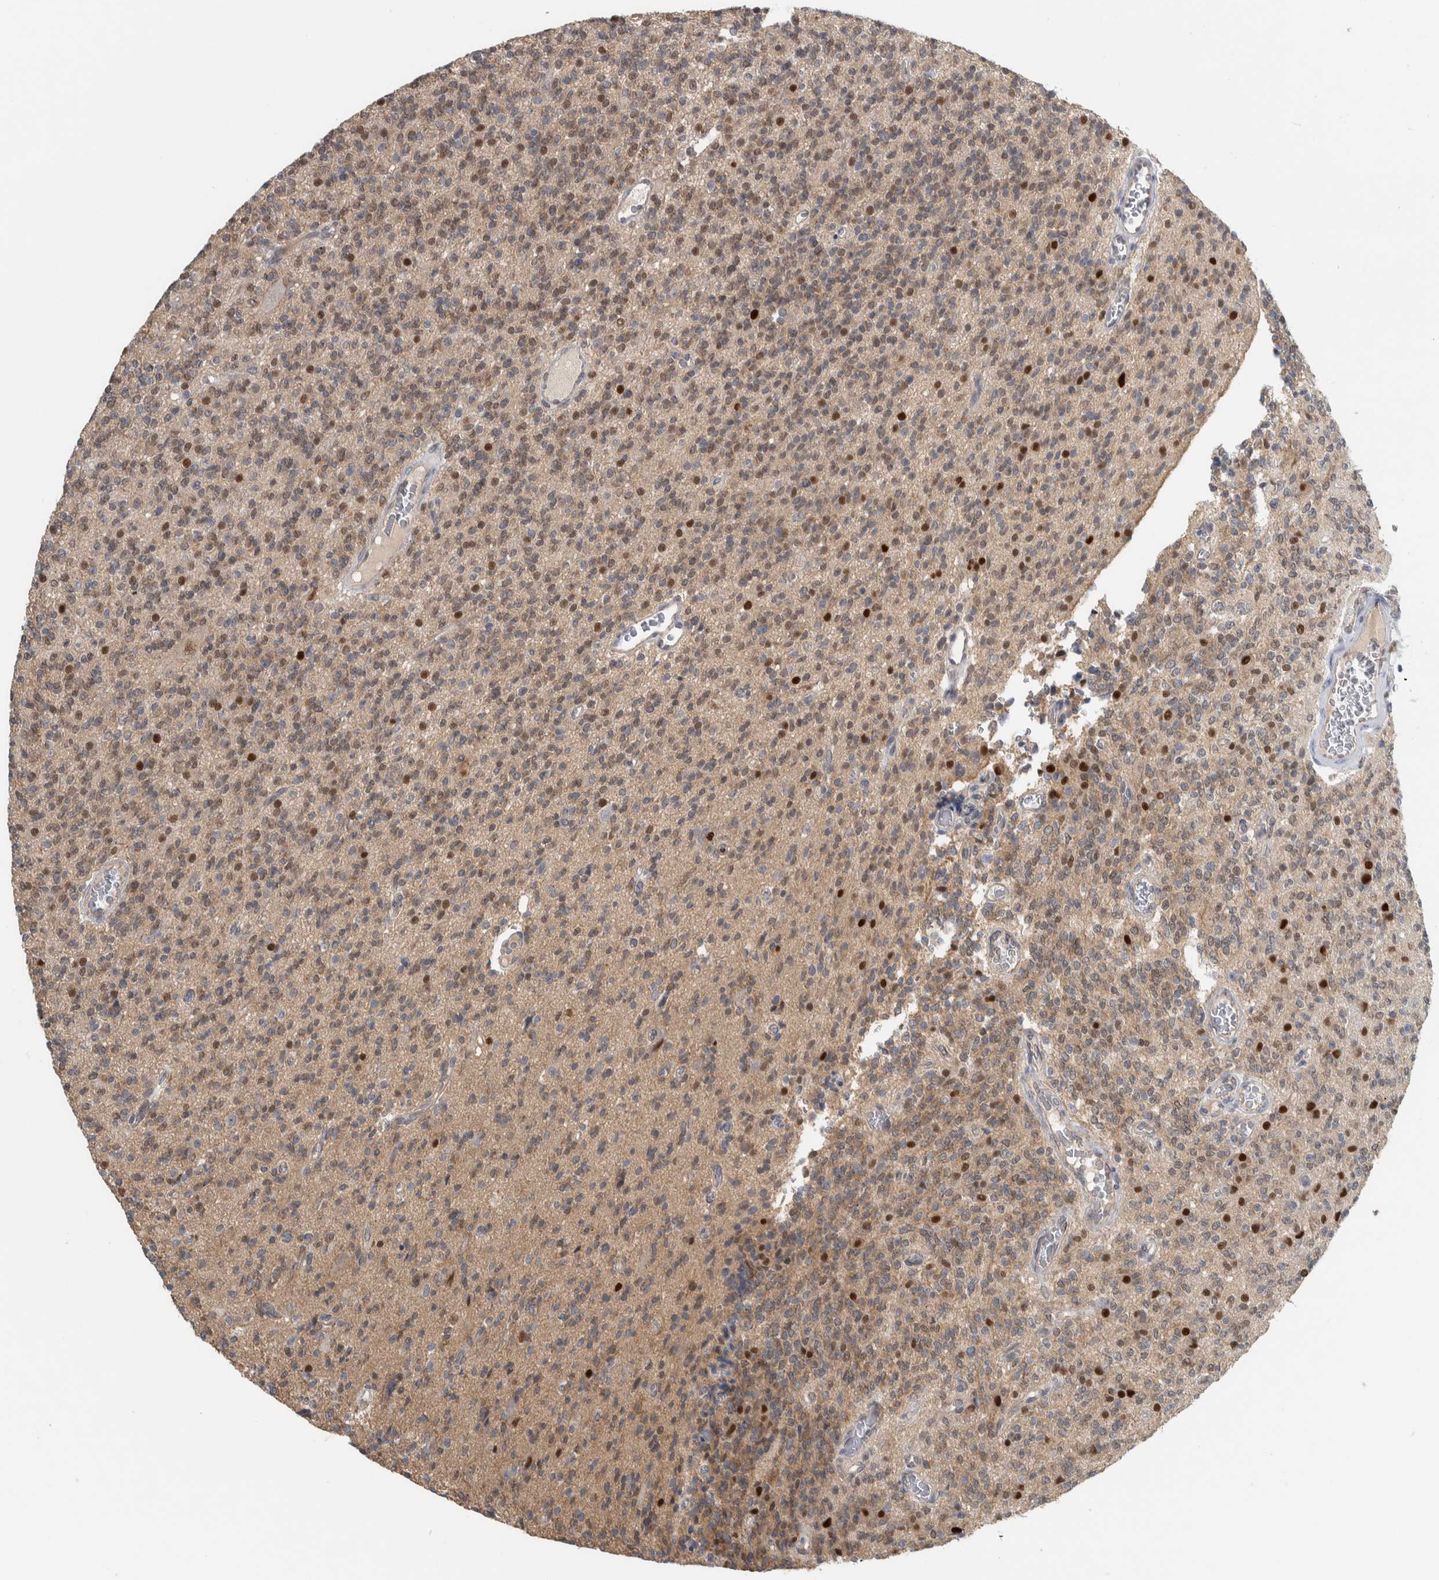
{"staining": {"intensity": "weak", "quantity": ">75%", "location": "cytoplasmic/membranous,nuclear"}, "tissue": "glioma", "cell_type": "Tumor cells", "image_type": "cancer", "snomed": [{"axis": "morphology", "description": "Glioma, malignant, High grade"}, {"axis": "topography", "description": "Brain"}], "caption": "Weak cytoplasmic/membranous and nuclear protein expression is seen in approximately >75% of tumor cells in glioma. The staining is performed using DAB brown chromogen to label protein expression. The nuclei are counter-stained blue using hematoxylin.", "gene": "ADPRM", "patient": {"sex": "male", "age": 34}}